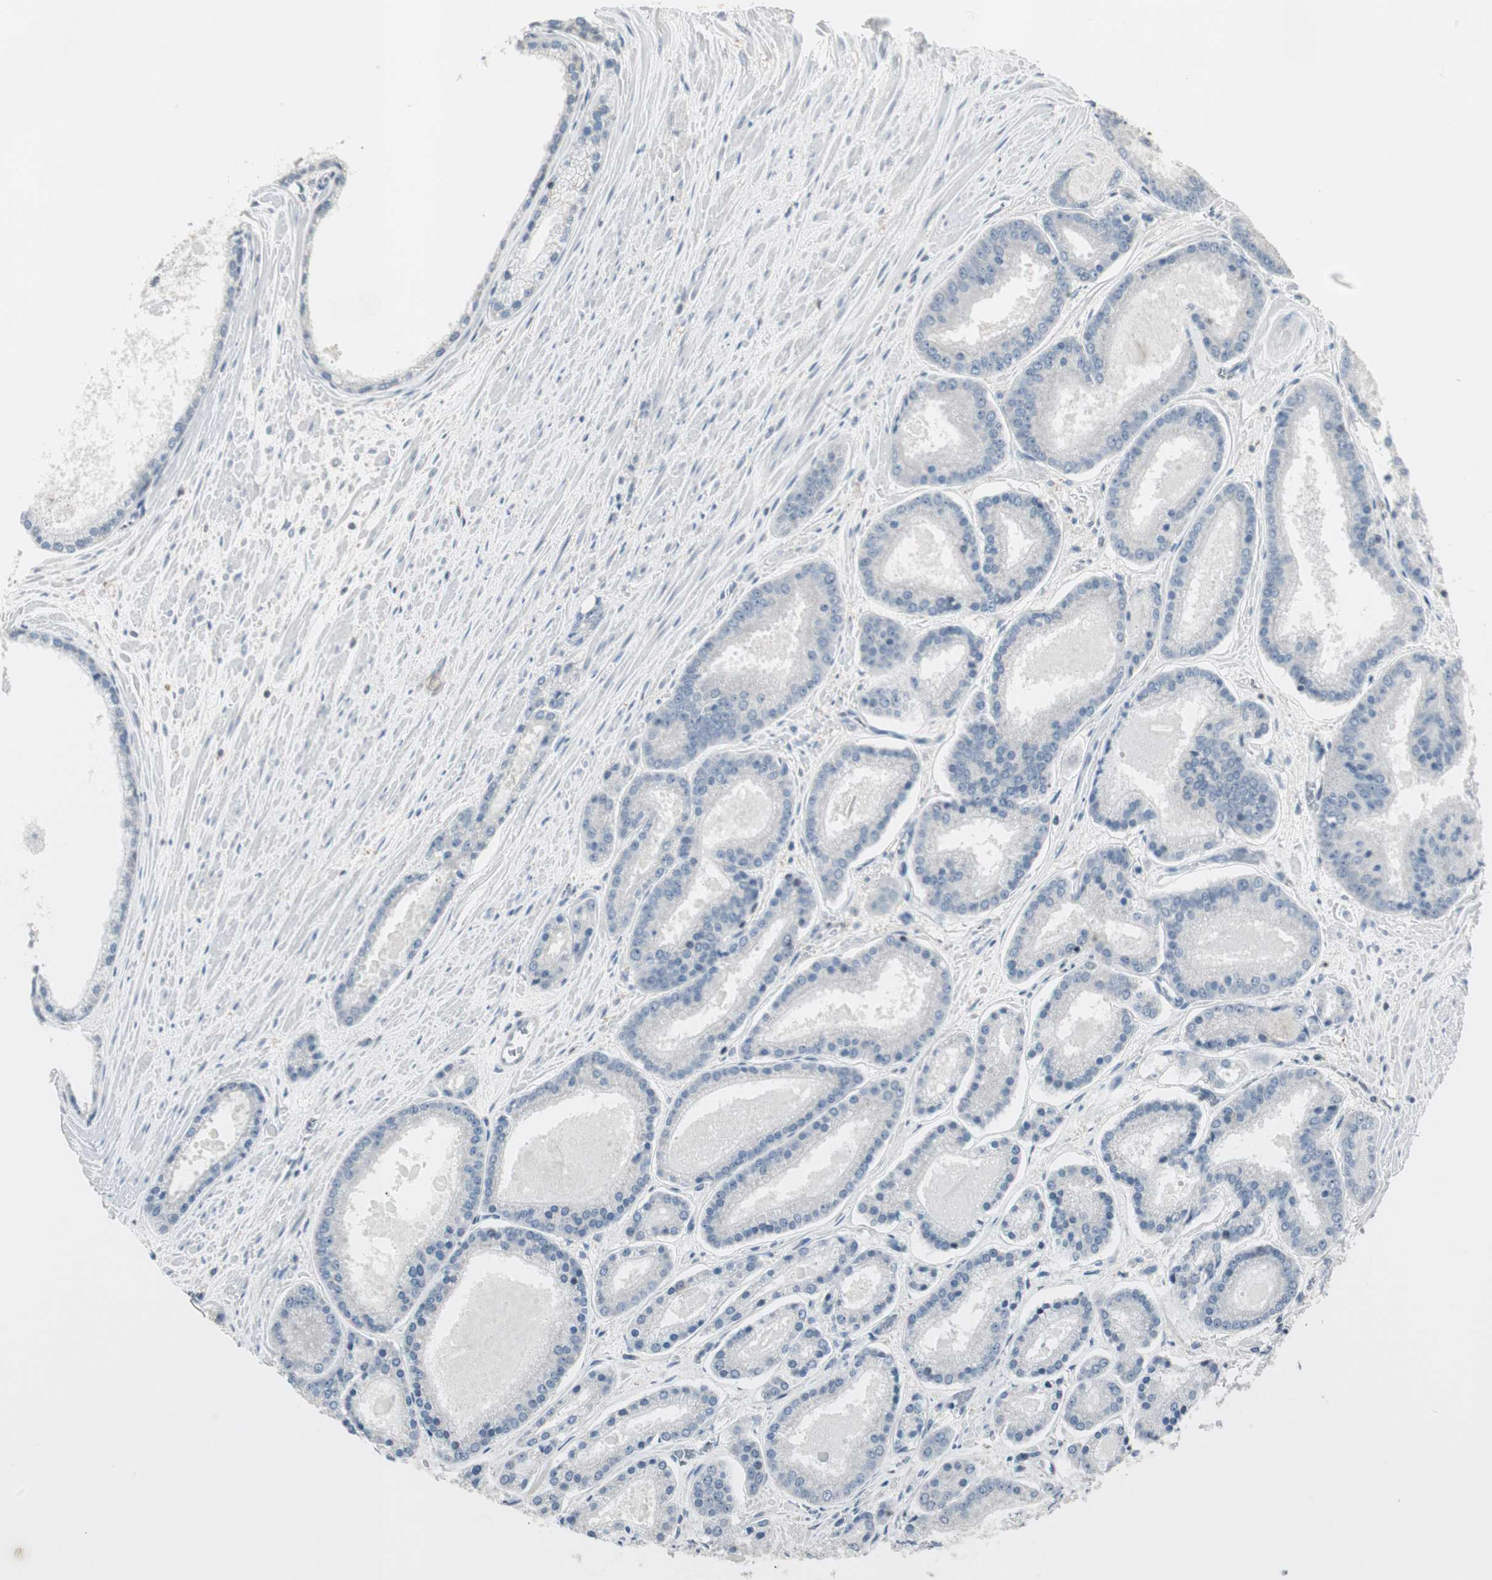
{"staining": {"intensity": "negative", "quantity": "none", "location": "none"}, "tissue": "prostate cancer", "cell_type": "Tumor cells", "image_type": "cancer", "snomed": [{"axis": "morphology", "description": "Adenocarcinoma, Low grade"}, {"axis": "topography", "description": "Prostate"}], "caption": "High power microscopy histopathology image of an IHC photomicrograph of prostate cancer, revealing no significant expression in tumor cells.", "gene": "PDZK1", "patient": {"sex": "male", "age": 59}}